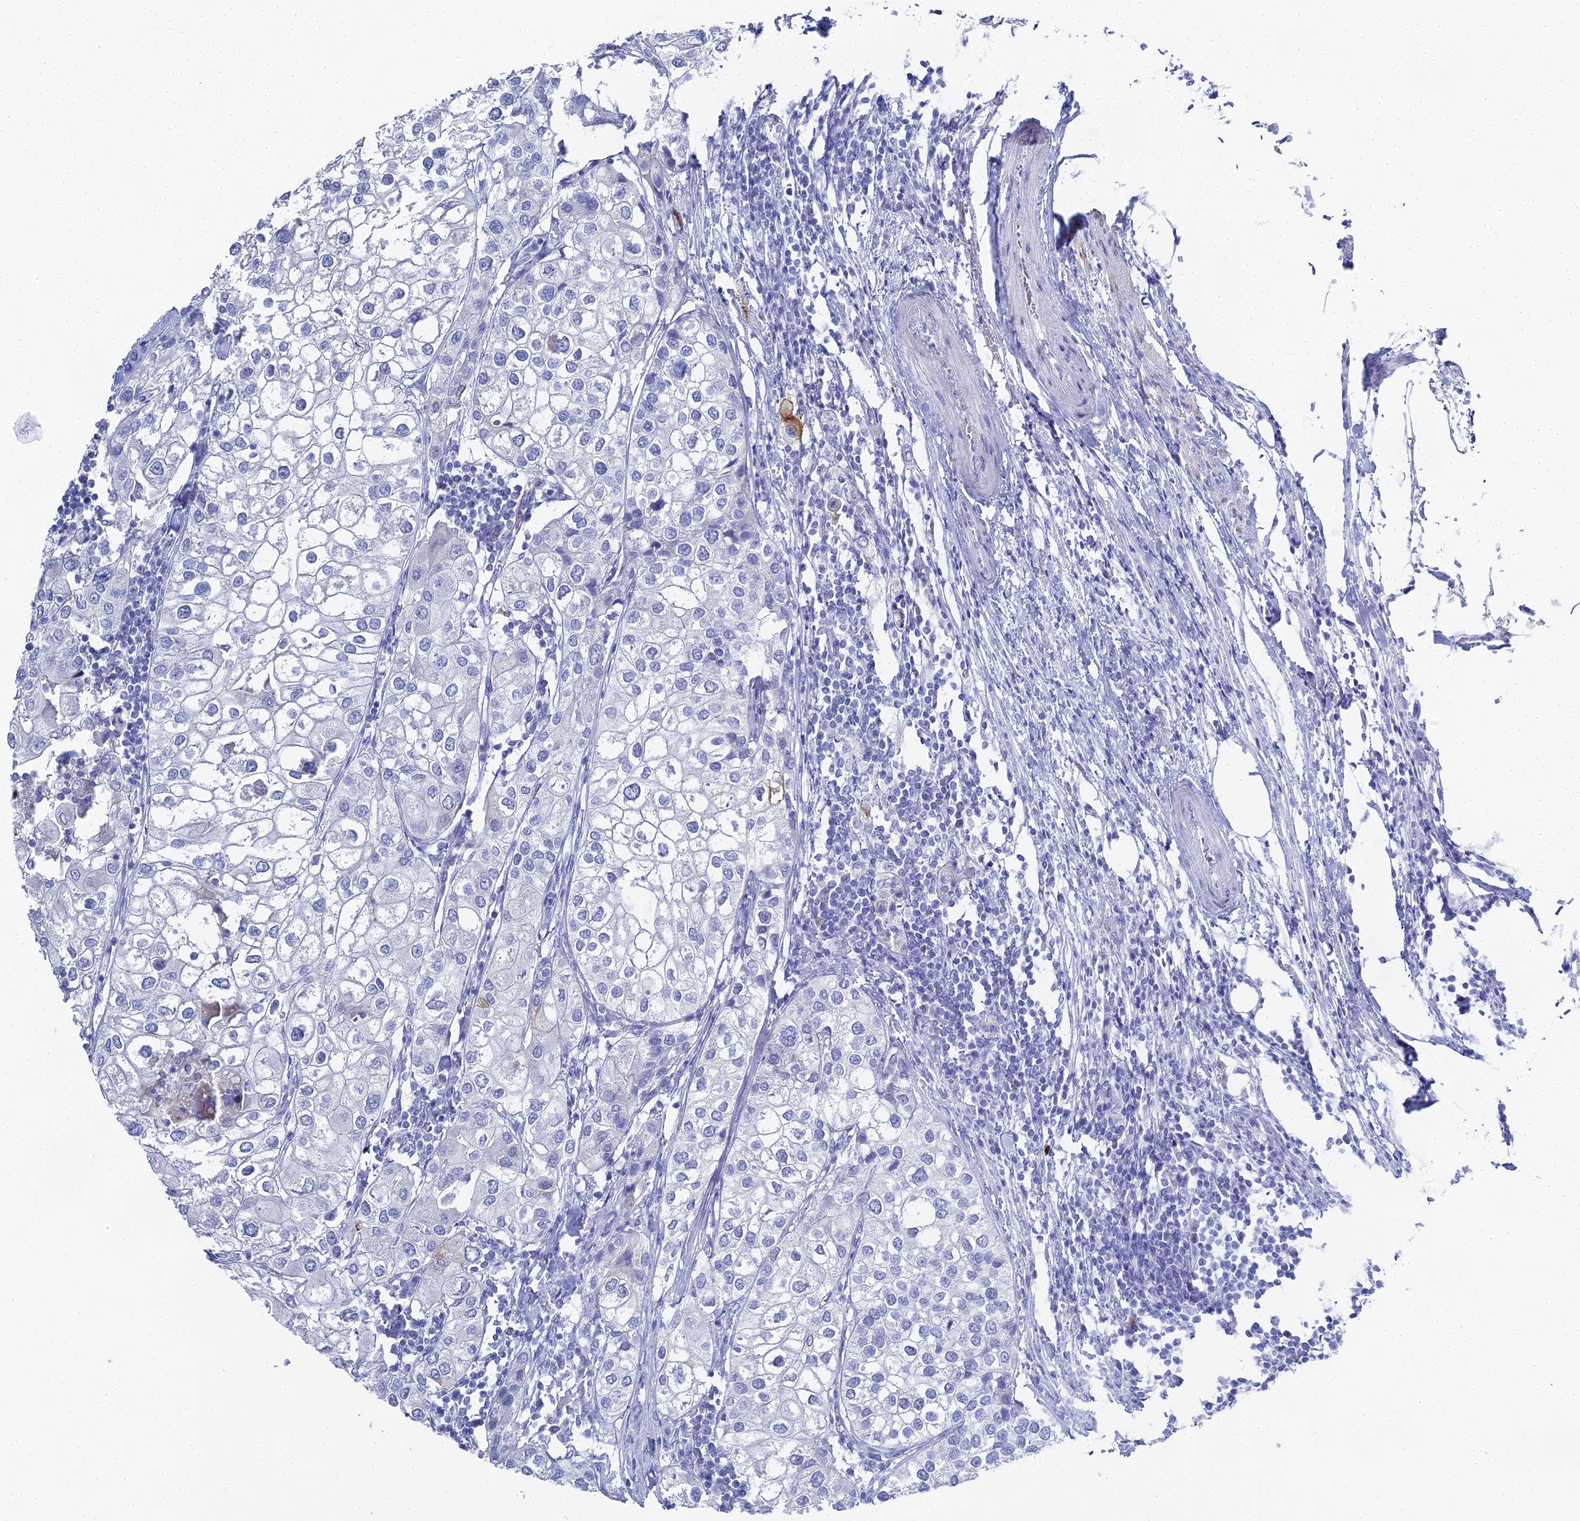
{"staining": {"intensity": "negative", "quantity": "none", "location": "none"}, "tissue": "urothelial cancer", "cell_type": "Tumor cells", "image_type": "cancer", "snomed": [{"axis": "morphology", "description": "Urothelial carcinoma, High grade"}, {"axis": "topography", "description": "Urinary bladder"}], "caption": "This is an IHC histopathology image of human urothelial carcinoma (high-grade). There is no expression in tumor cells.", "gene": "ALPP", "patient": {"sex": "male", "age": 64}}